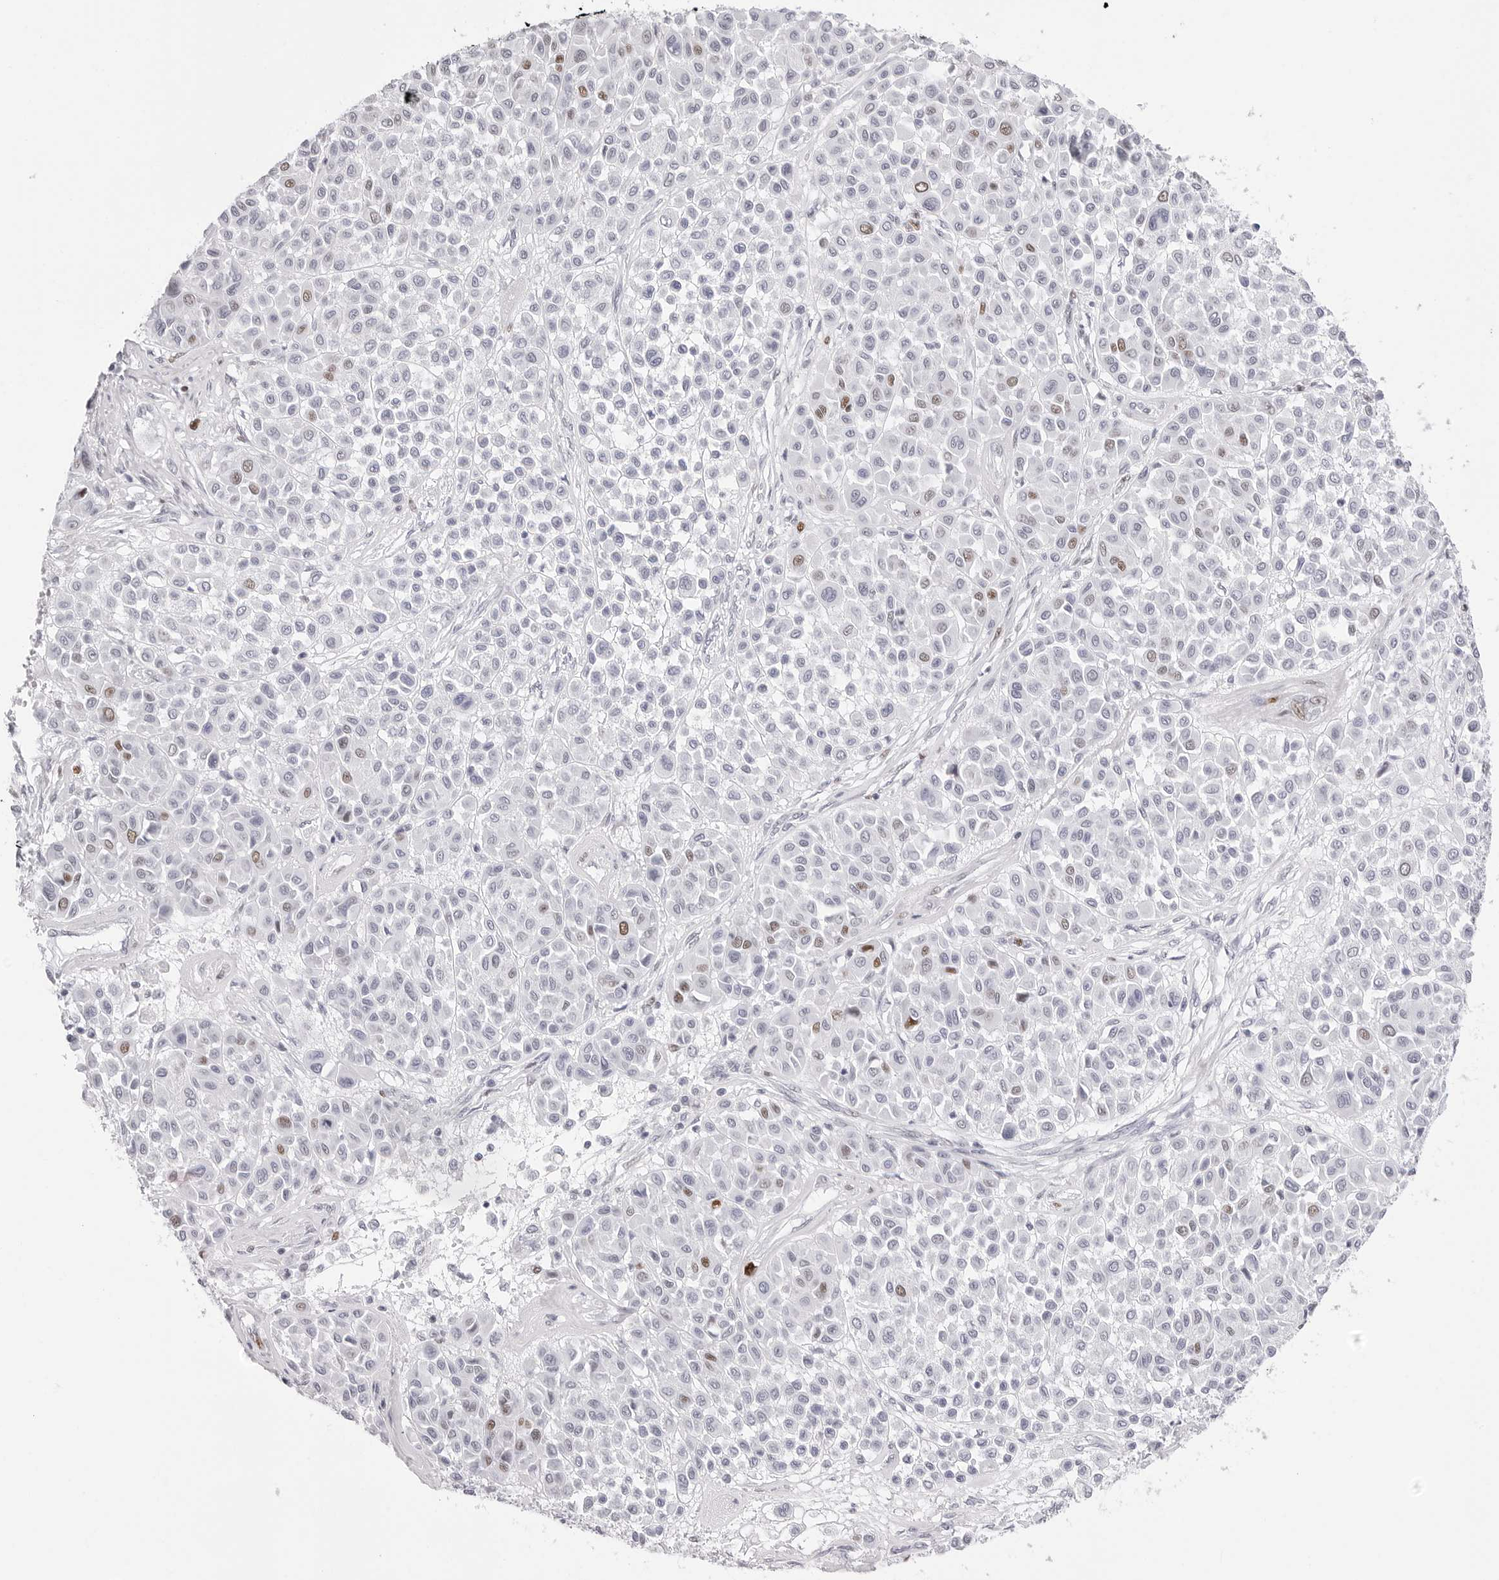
{"staining": {"intensity": "moderate", "quantity": "<25%", "location": "nuclear"}, "tissue": "melanoma", "cell_type": "Tumor cells", "image_type": "cancer", "snomed": [{"axis": "morphology", "description": "Malignant melanoma, Metastatic site"}, {"axis": "topography", "description": "Soft tissue"}], "caption": "This micrograph demonstrates IHC staining of human malignant melanoma (metastatic site), with low moderate nuclear staining in approximately <25% of tumor cells.", "gene": "NASP", "patient": {"sex": "male", "age": 41}}